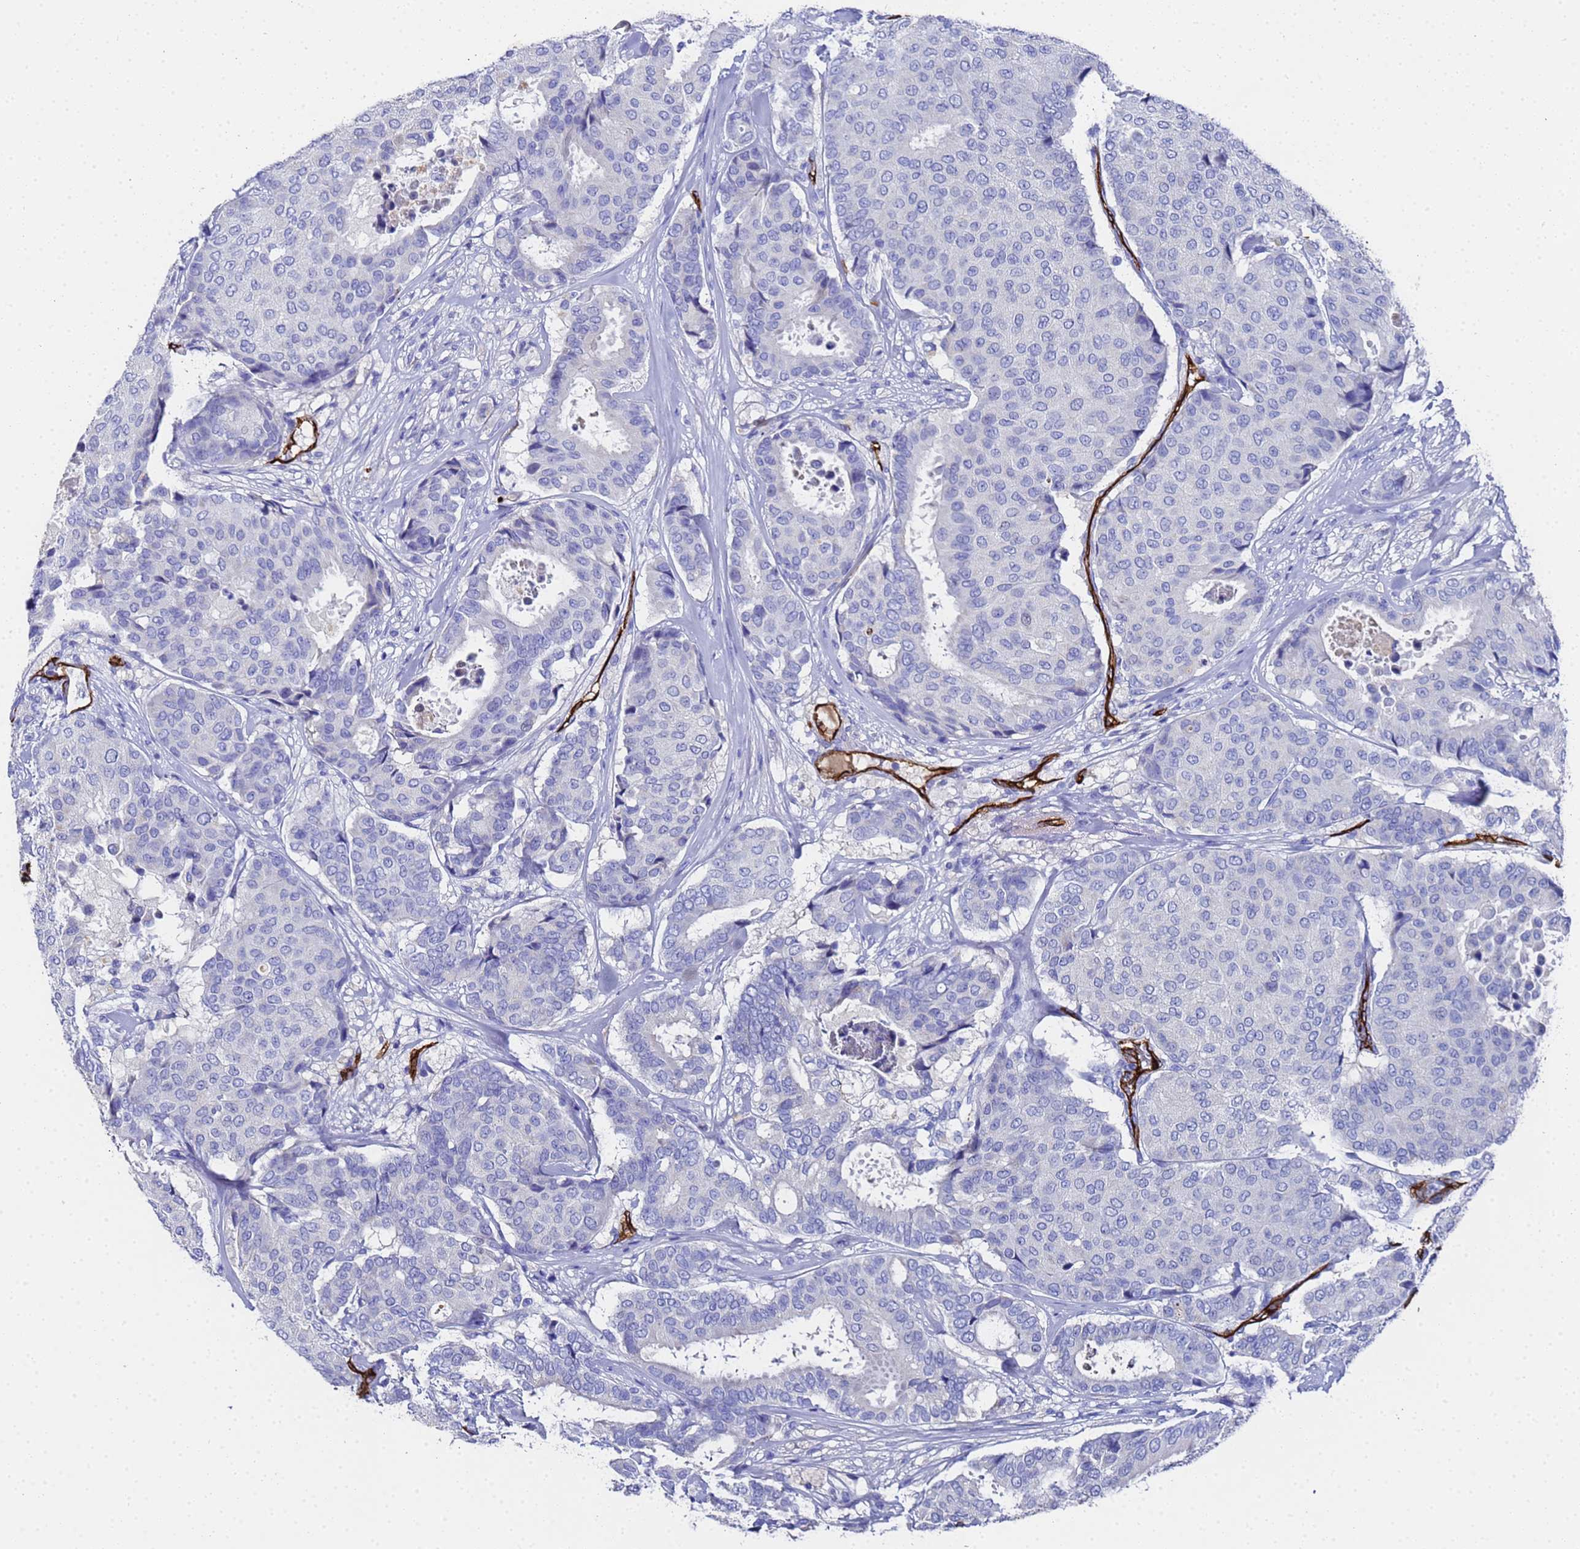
{"staining": {"intensity": "negative", "quantity": "none", "location": "none"}, "tissue": "breast cancer", "cell_type": "Tumor cells", "image_type": "cancer", "snomed": [{"axis": "morphology", "description": "Duct carcinoma"}, {"axis": "topography", "description": "Breast"}], "caption": "A photomicrograph of breast cancer stained for a protein shows no brown staining in tumor cells.", "gene": "ADIPOQ", "patient": {"sex": "female", "age": 75}}